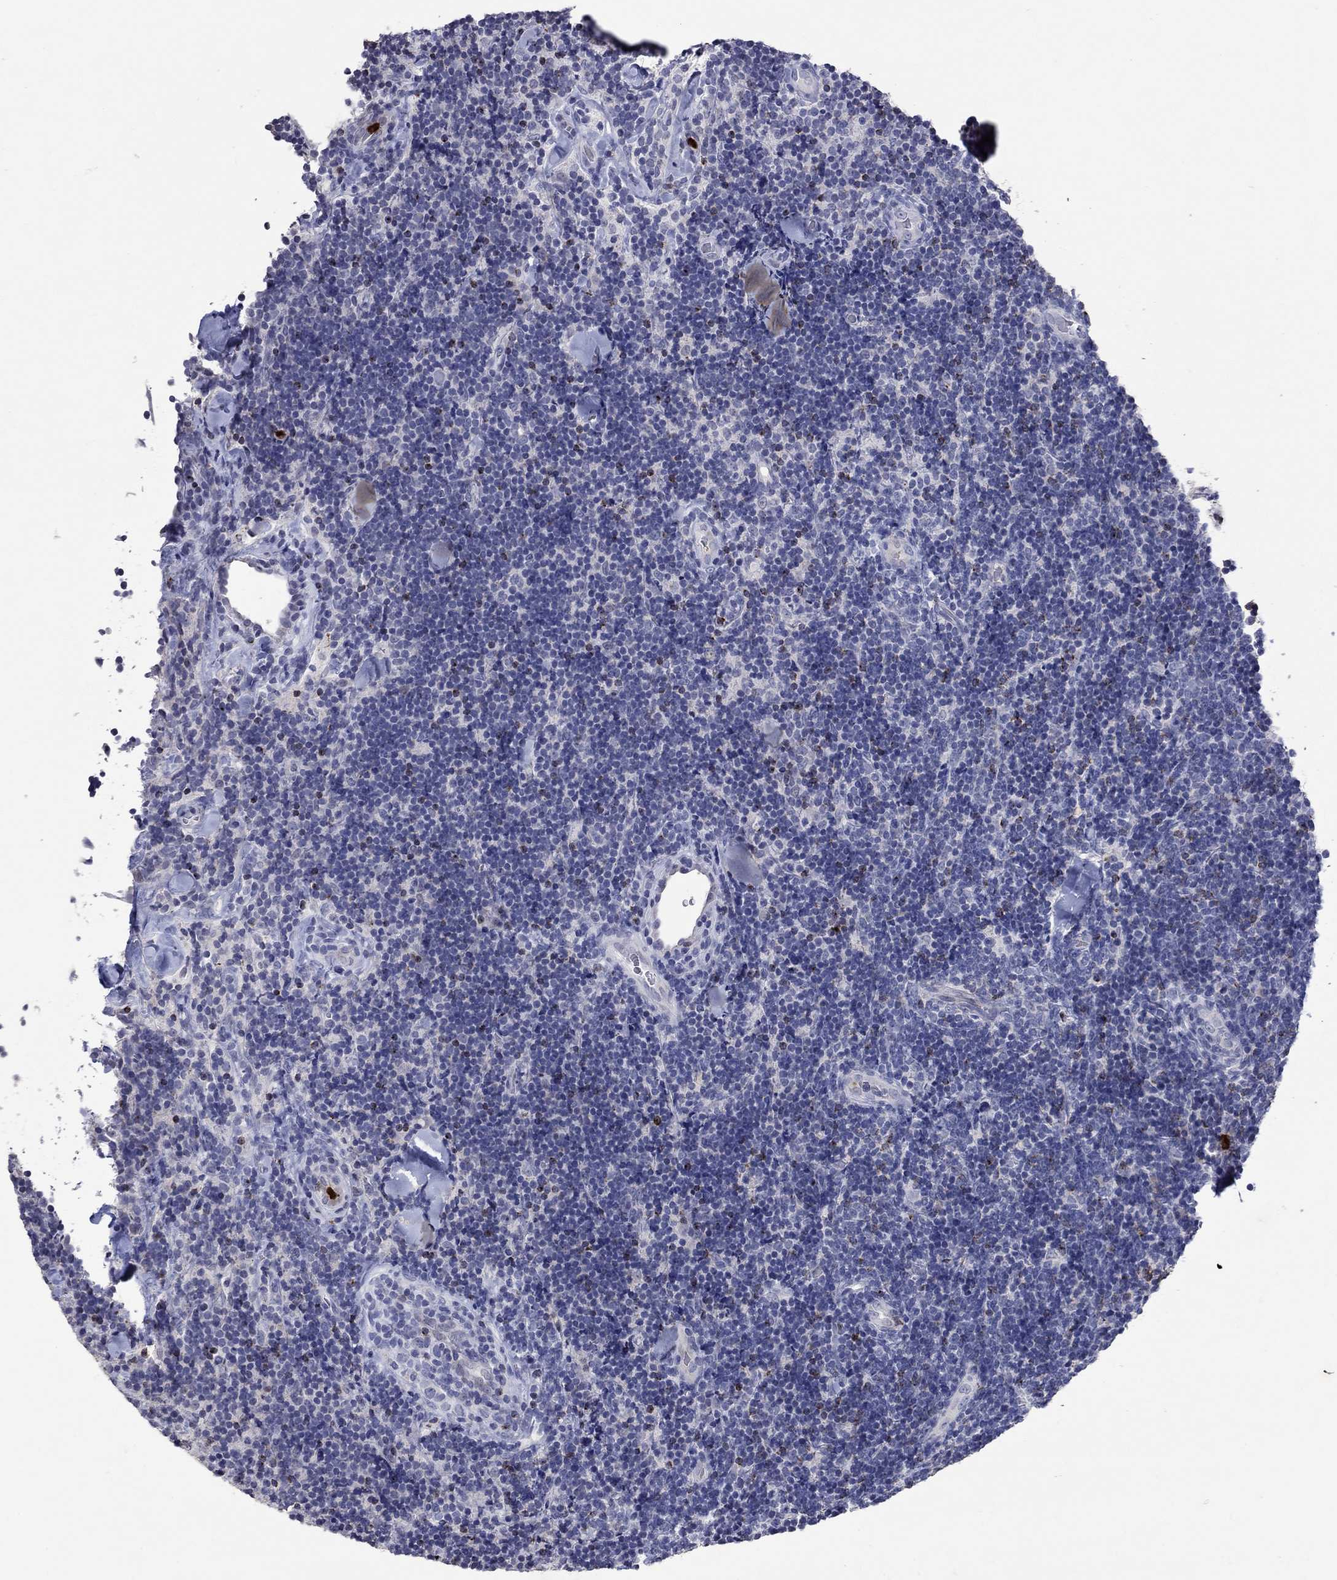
{"staining": {"intensity": "negative", "quantity": "none", "location": "none"}, "tissue": "lymphoma", "cell_type": "Tumor cells", "image_type": "cancer", "snomed": [{"axis": "morphology", "description": "Malignant lymphoma, non-Hodgkin's type, Low grade"}, {"axis": "topography", "description": "Lymph node"}], "caption": "Tumor cells are negative for brown protein staining in low-grade malignant lymphoma, non-Hodgkin's type.", "gene": "CCL5", "patient": {"sex": "female", "age": 56}}